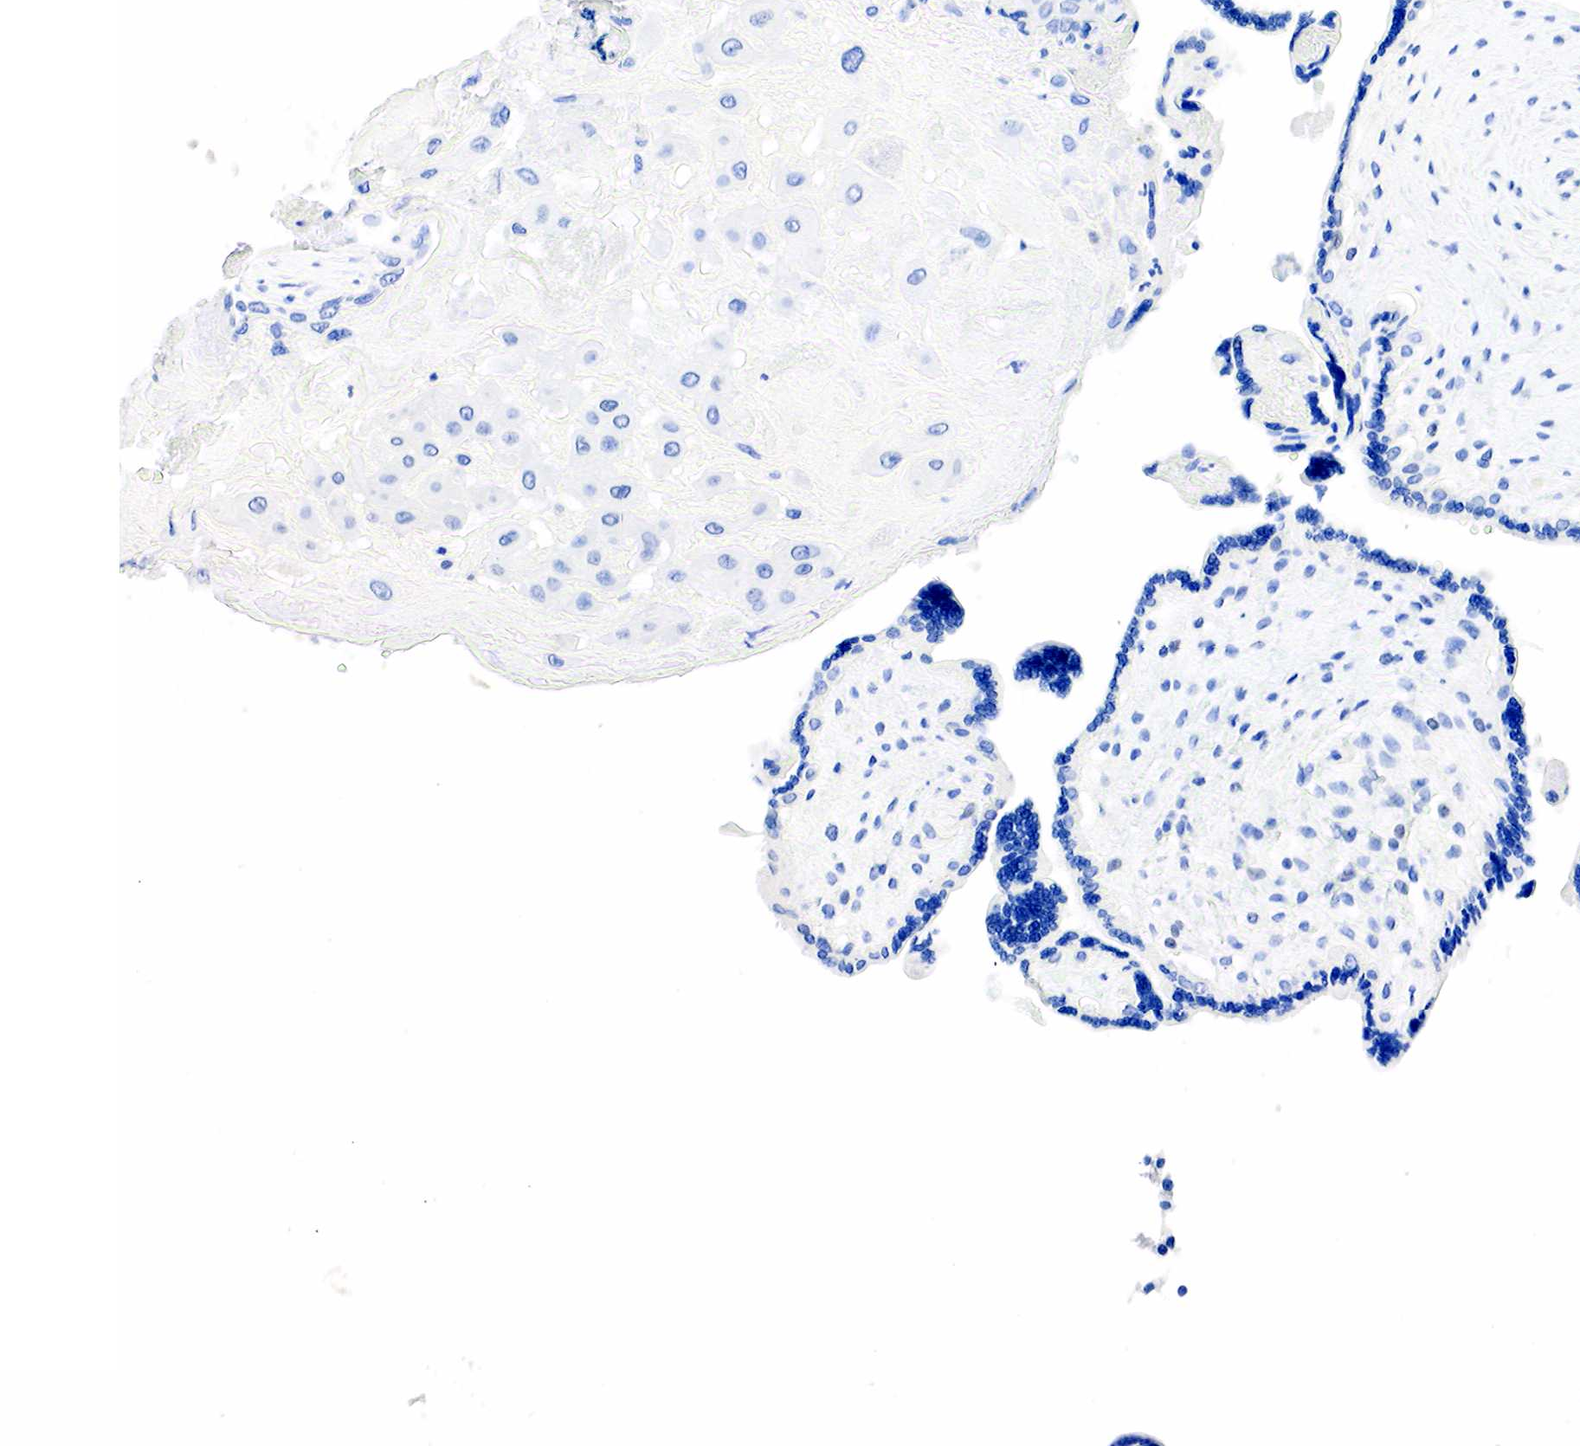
{"staining": {"intensity": "negative", "quantity": "none", "location": "none"}, "tissue": "placenta", "cell_type": "Decidual cells", "image_type": "normal", "snomed": [{"axis": "morphology", "description": "Normal tissue, NOS"}, {"axis": "topography", "description": "Placenta"}], "caption": "An immunohistochemistry histopathology image of benign placenta is shown. There is no staining in decidual cells of placenta.", "gene": "SST", "patient": {"sex": "female", "age": 31}}